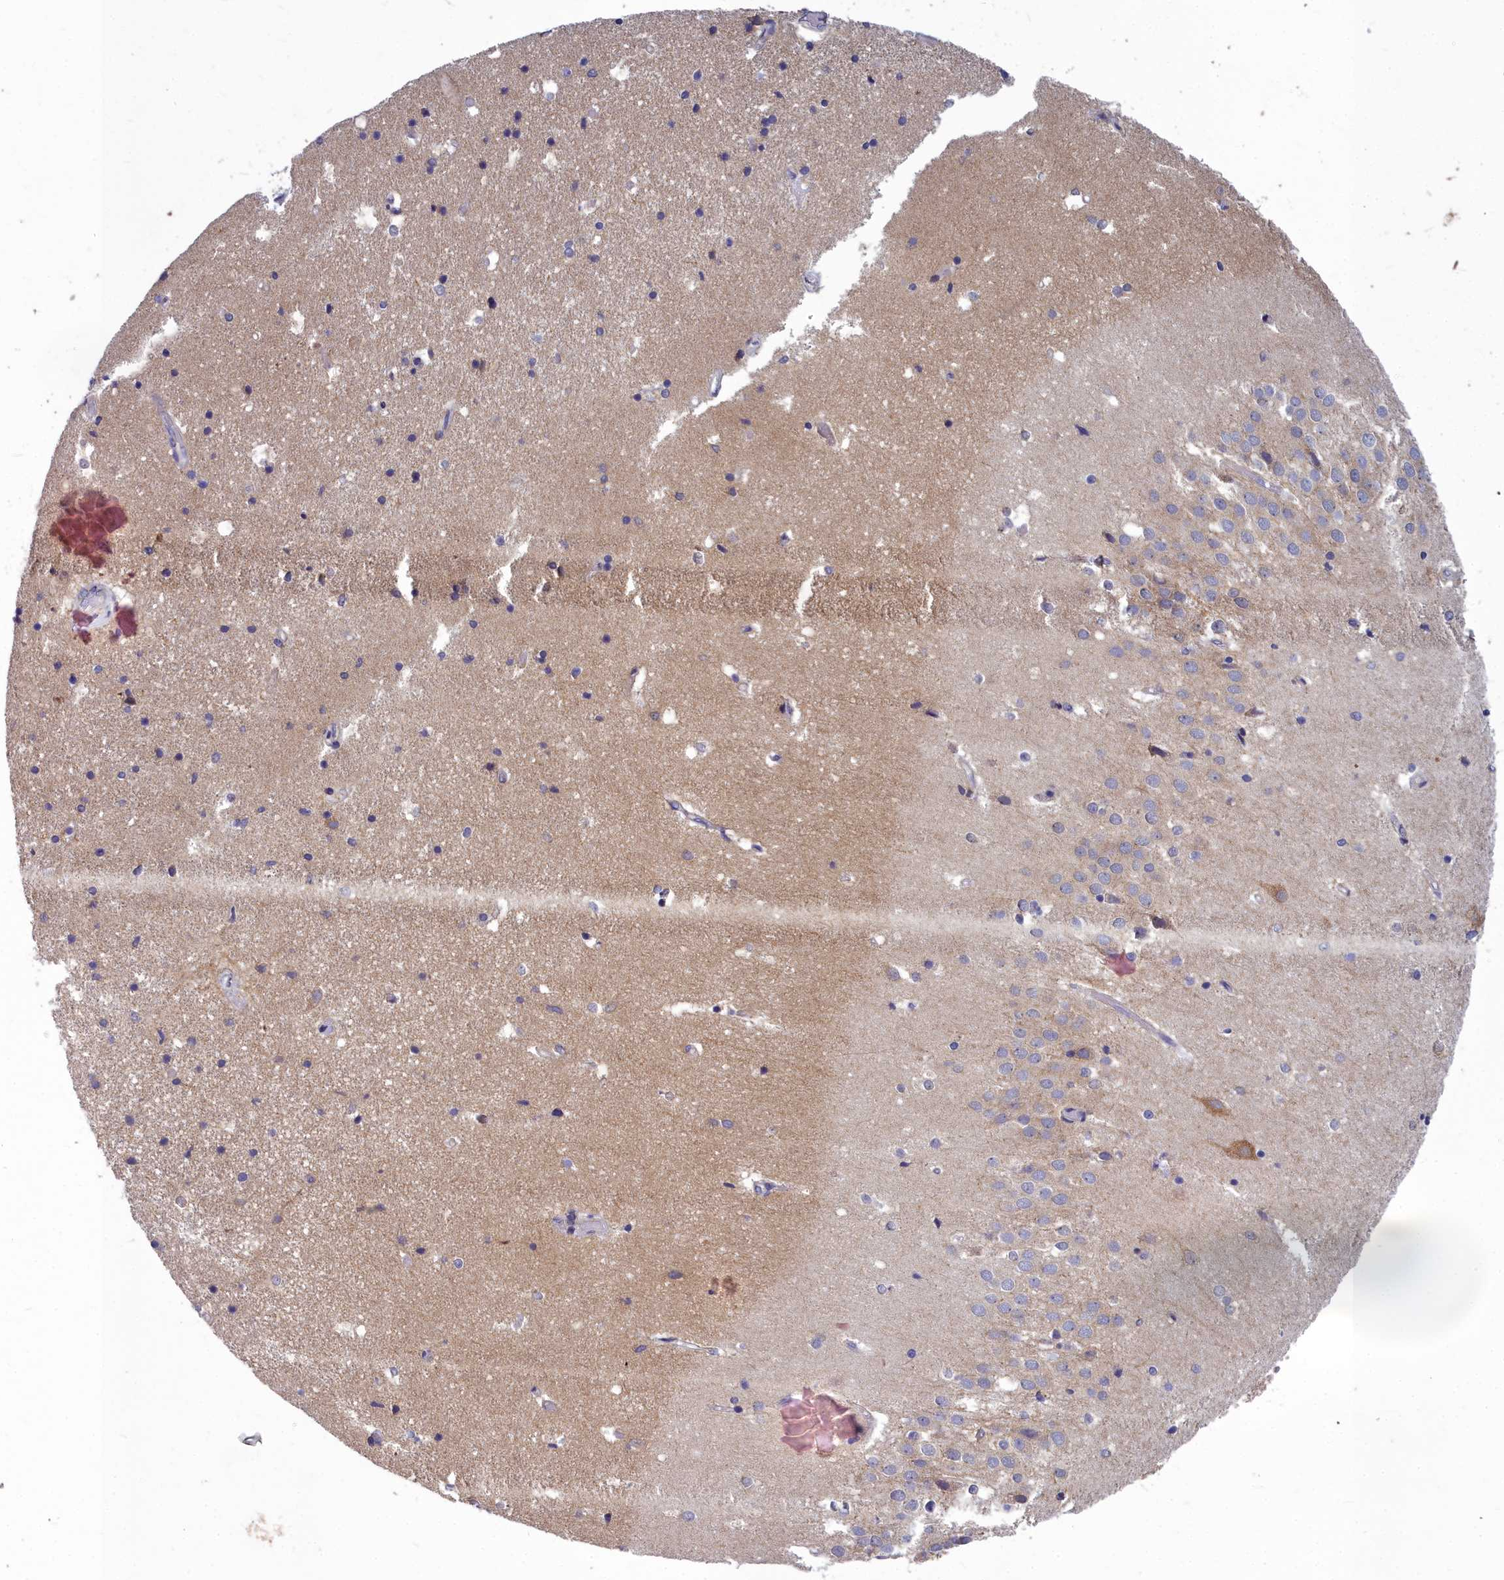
{"staining": {"intensity": "negative", "quantity": "none", "location": "none"}, "tissue": "hippocampus", "cell_type": "Glial cells", "image_type": "normal", "snomed": [{"axis": "morphology", "description": "Normal tissue, NOS"}, {"axis": "topography", "description": "Hippocampus"}], "caption": "Photomicrograph shows no protein positivity in glial cells of unremarkable hippocampus.", "gene": "COX20", "patient": {"sex": "female", "age": 52}}